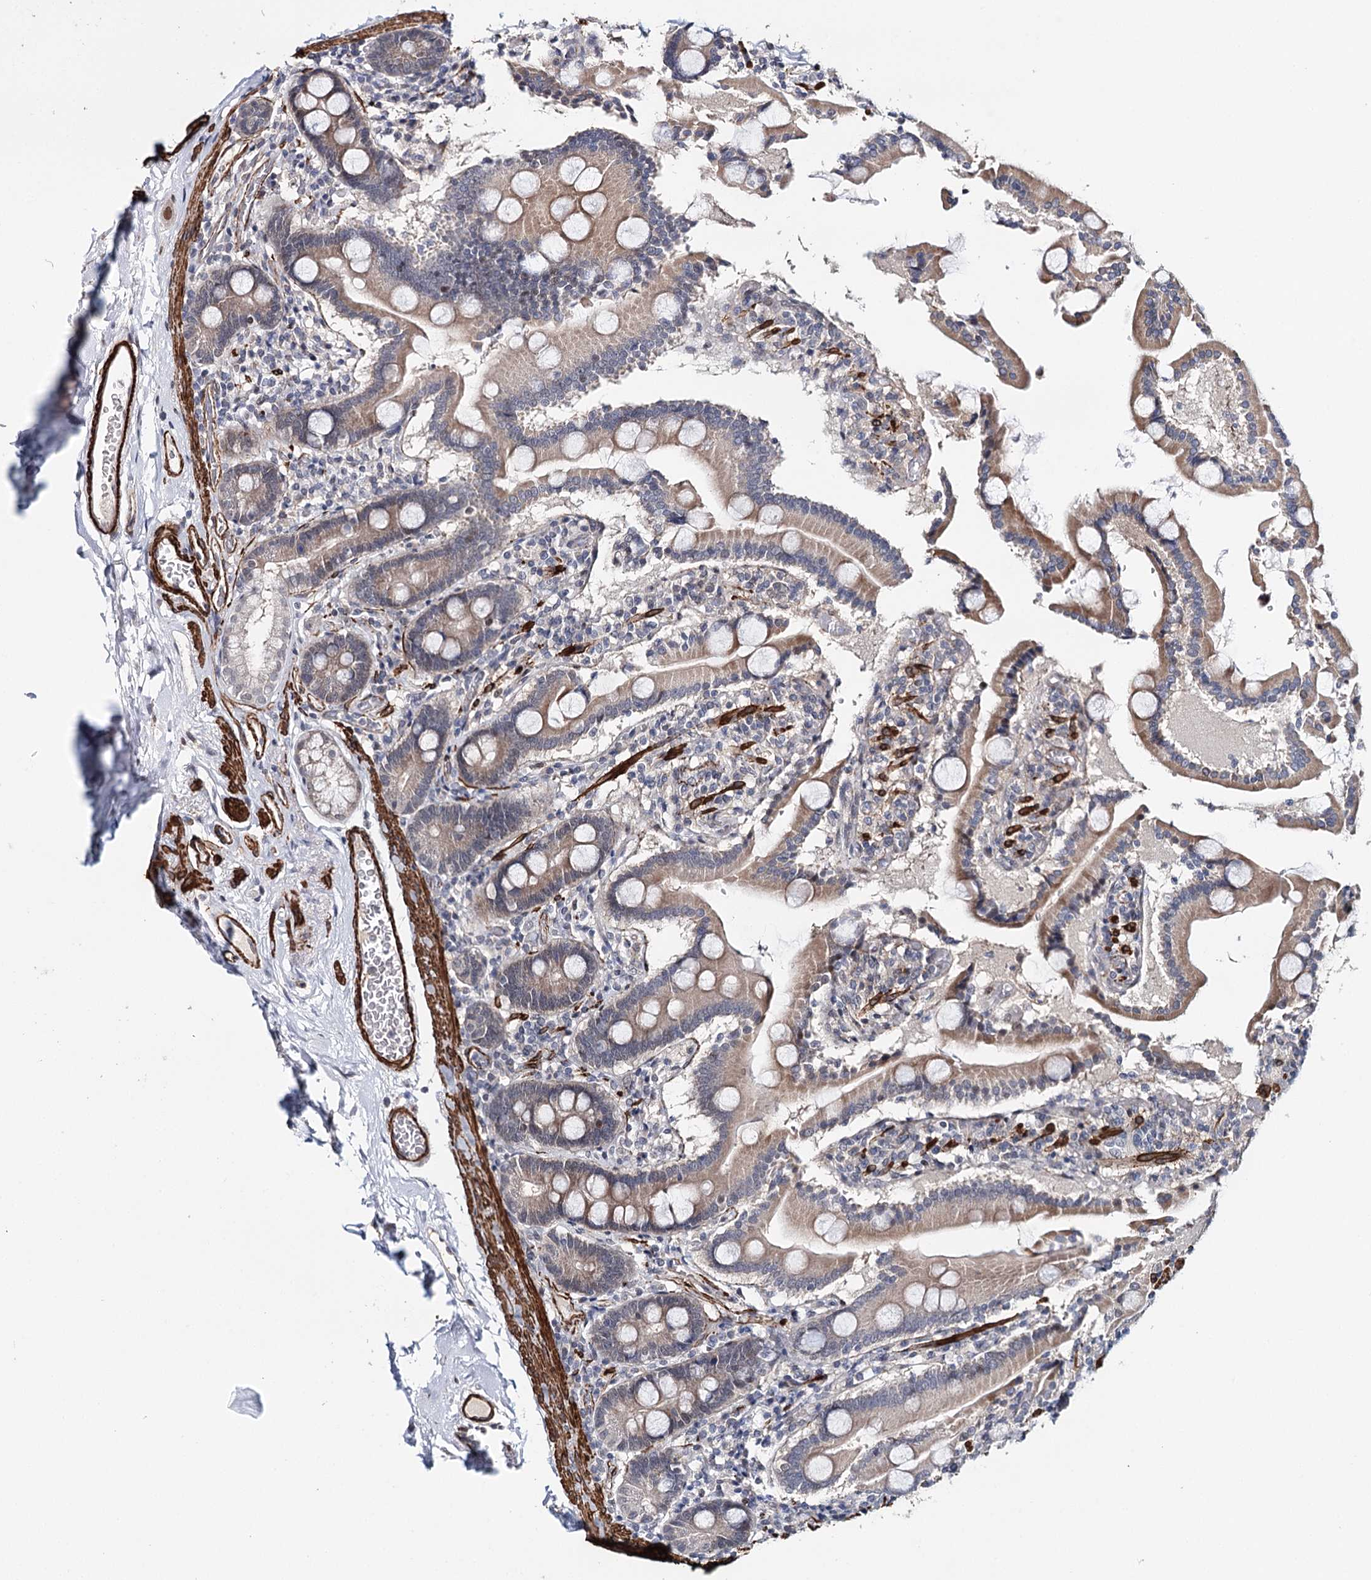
{"staining": {"intensity": "moderate", "quantity": "25%-75%", "location": "cytoplasmic/membranous"}, "tissue": "duodenum", "cell_type": "Glandular cells", "image_type": "normal", "snomed": [{"axis": "morphology", "description": "Normal tissue, NOS"}, {"axis": "topography", "description": "Duodenum"}], "caption": "A histopathology image of human duodenum stained for a protein shows moderate cytoplasmic/membranous brown staining in glandular cells. Nuclei are stained in blue.", "gene": "CFAP46", "patient": {"sex": "male", "age": 55}}